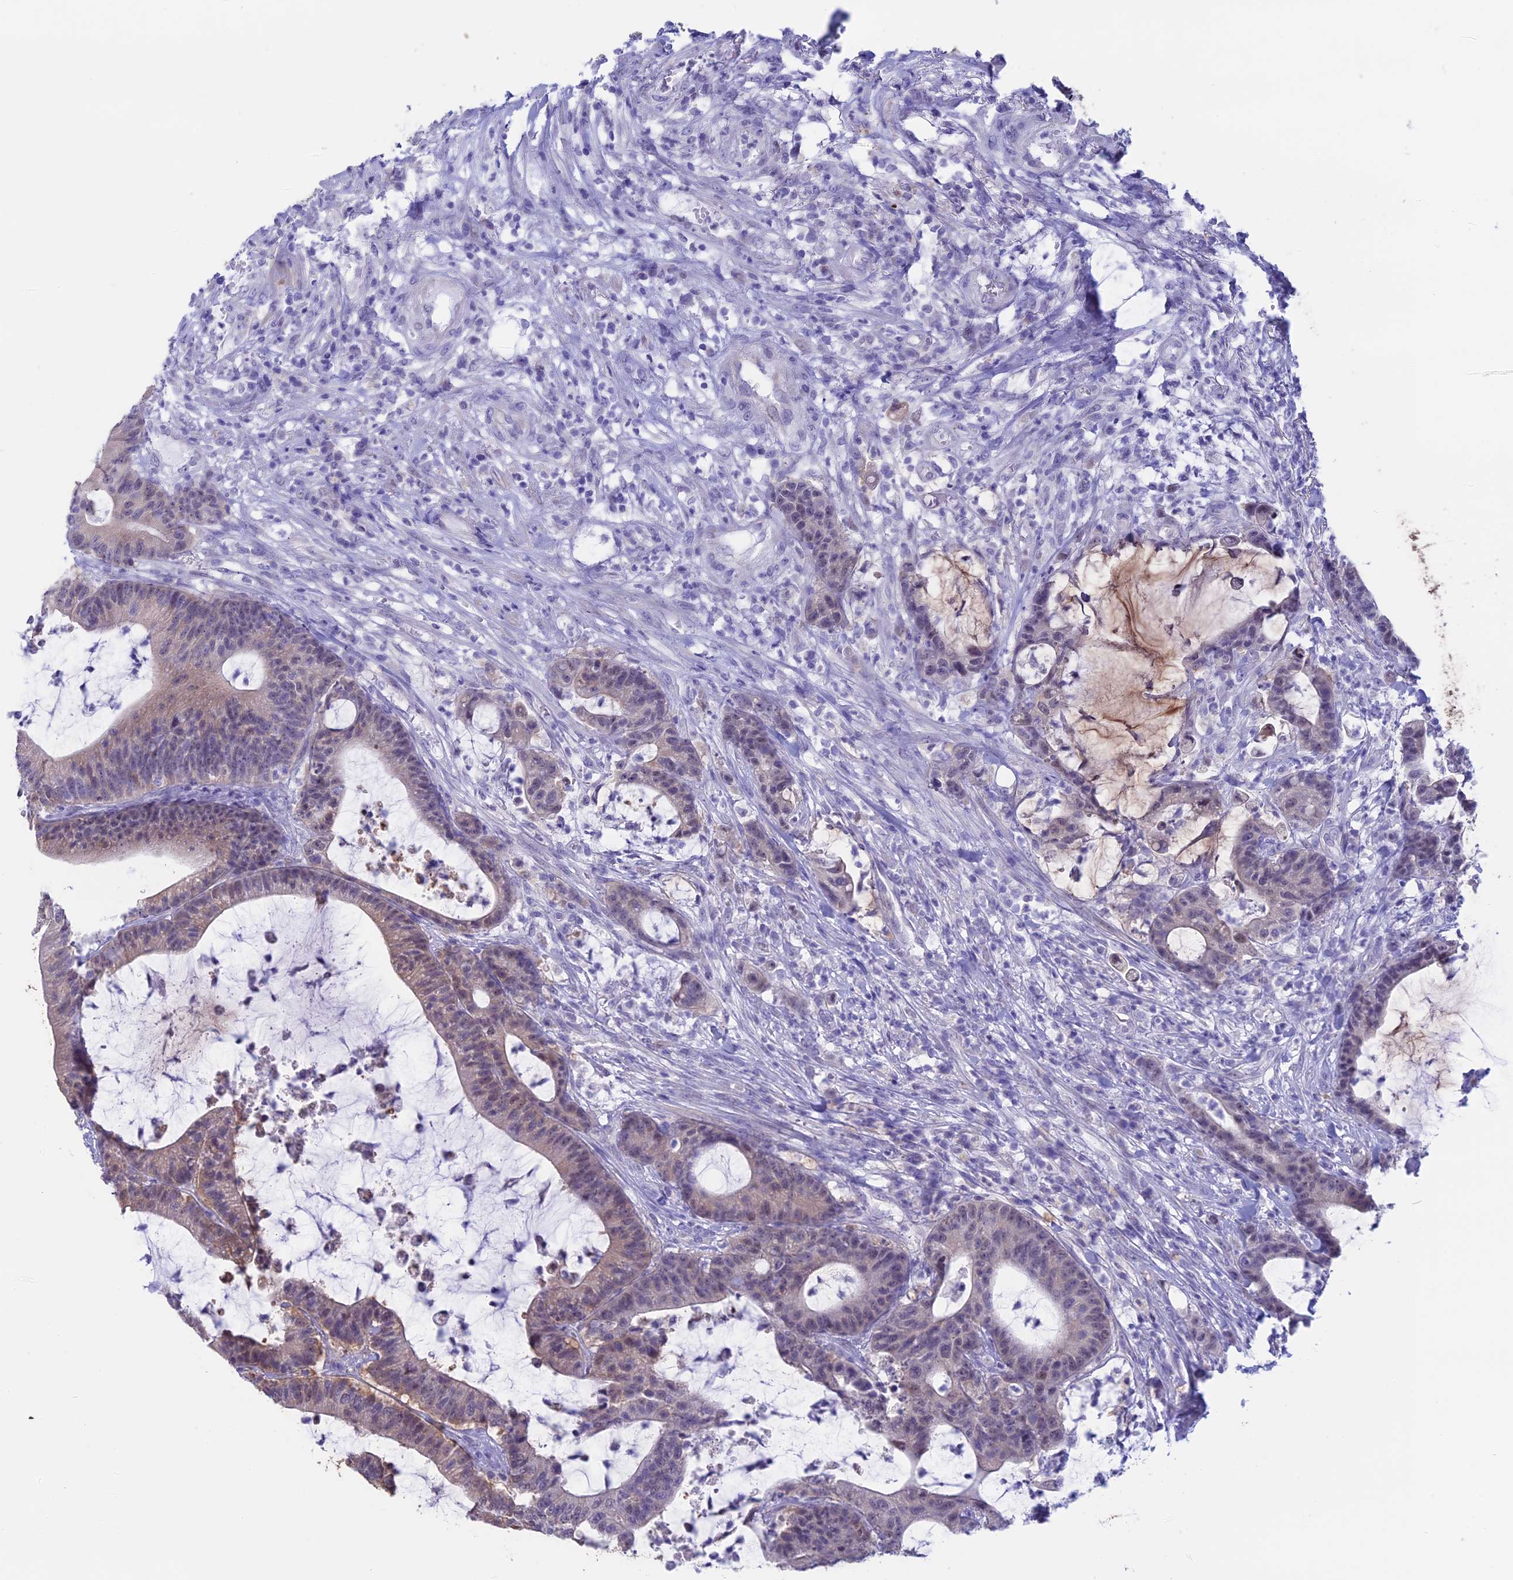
{"staining": {"intensity": "weak", "quantity": "25%-75%", "location": "cytoplasmic/membranous"}, "tissue": "colorectal cancer", "cell_type": "Tumor cells", "image_type": "cancer", "snomed": [{"axis": "morphology", "description": "Adenocarcinoma, NOS"}, {"axis": "topography", "description": "Colon"}], "caption": "Protein expression analysis of human colorectal adenocarcinoma reveals weak cytoplasmic/membranous staining in approximately 25%-75% of tumor cells.", "gene": "LHFPL2", "patient": {"sex": "female", "age": 84}}